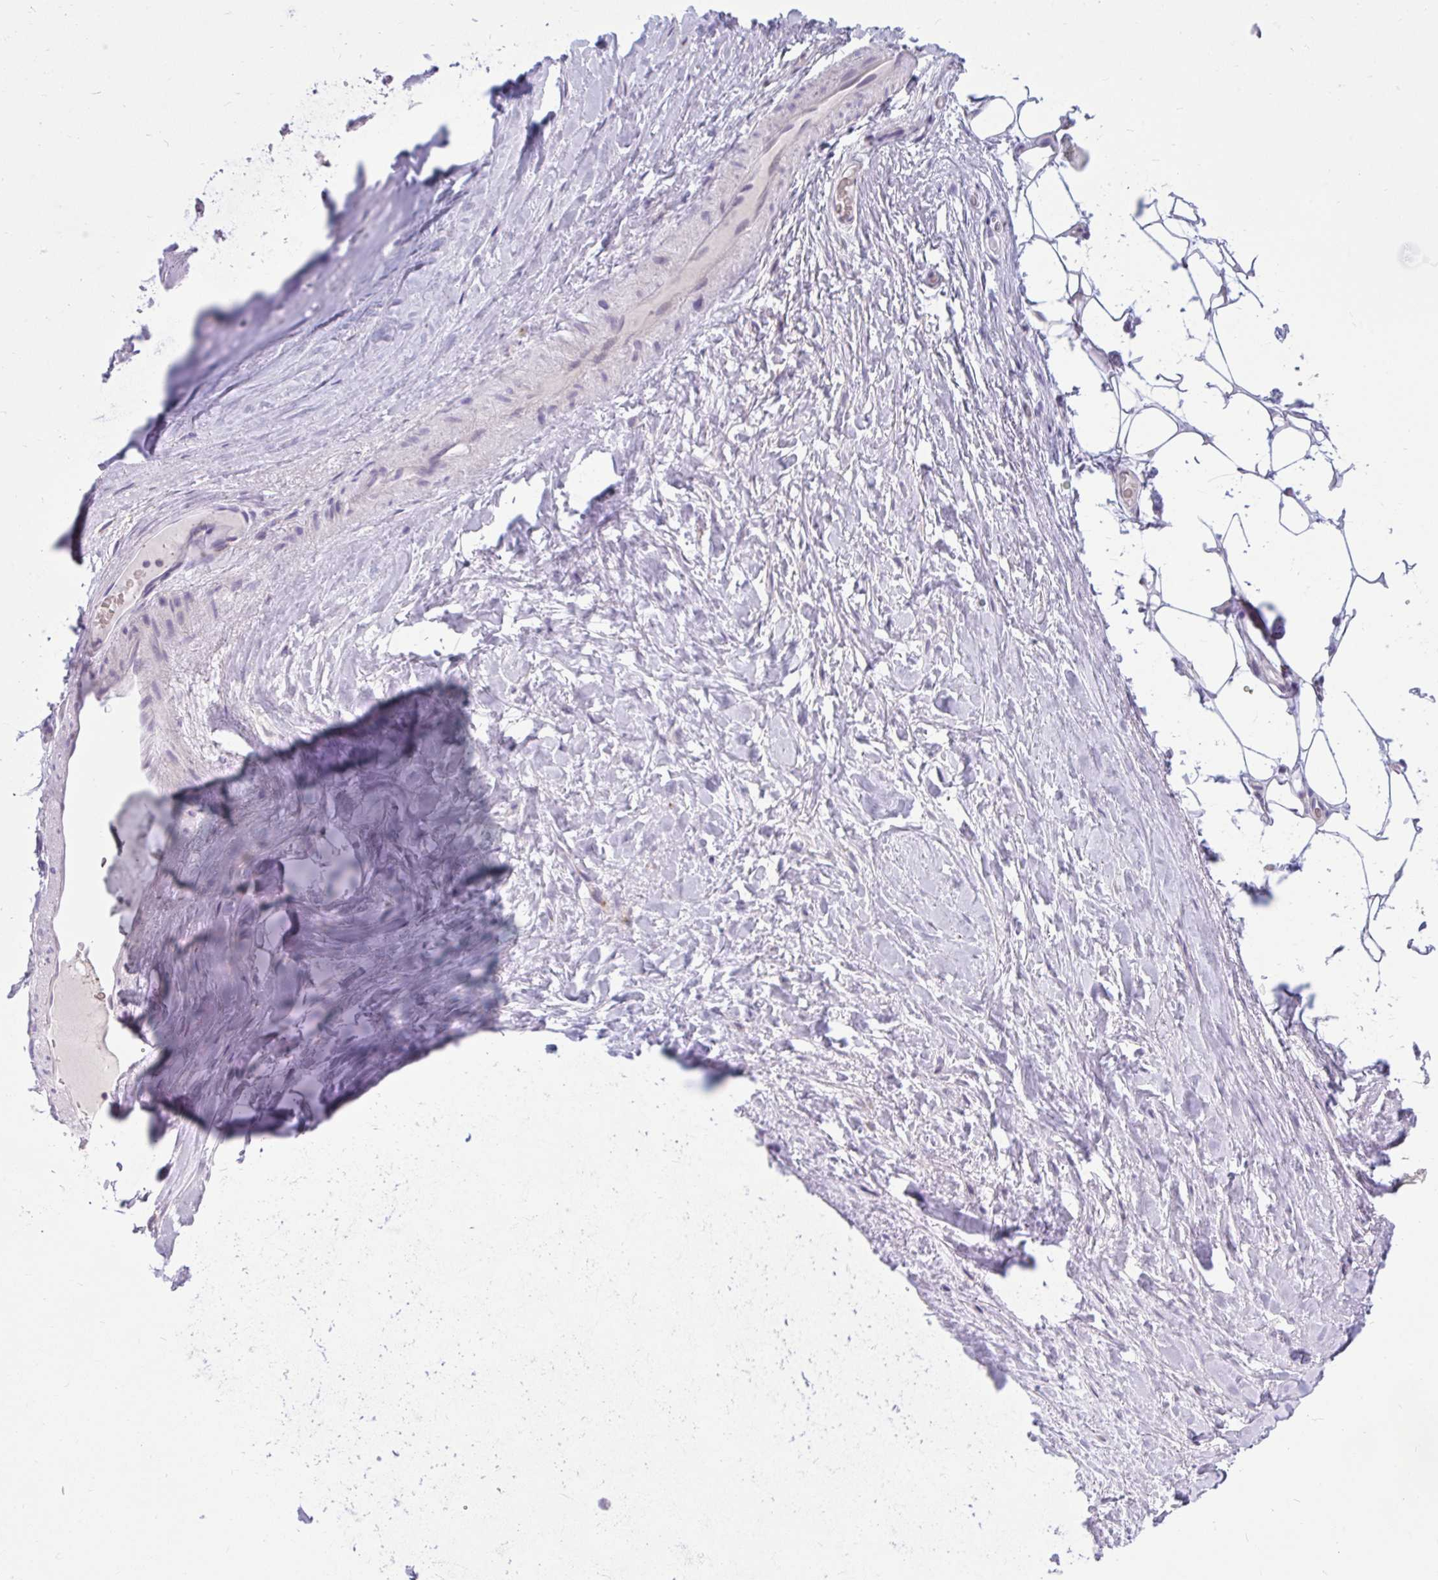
{"staining": {"intensity": "negative", "quantity": "none", "location": "none"}, "tissue": "adipose tissue", "cell_type": "Adipocytes", "image_type": "normal", "snomed": [{"axis": "morphology", "description": "Normal tissue, NOS"}, {"axis": "topography", "description": "Lymph node"}, {"axis": "topography", "description": "Cartilage tissue"}, {"axis": "topography", "description": "Nasopharynx"}], "caption": "Adipocytes show no significant protein expression in unremarkable adipose tissue.", "gene": "ZSCAN25", "patient": {"sex": "male", "age": 63}}